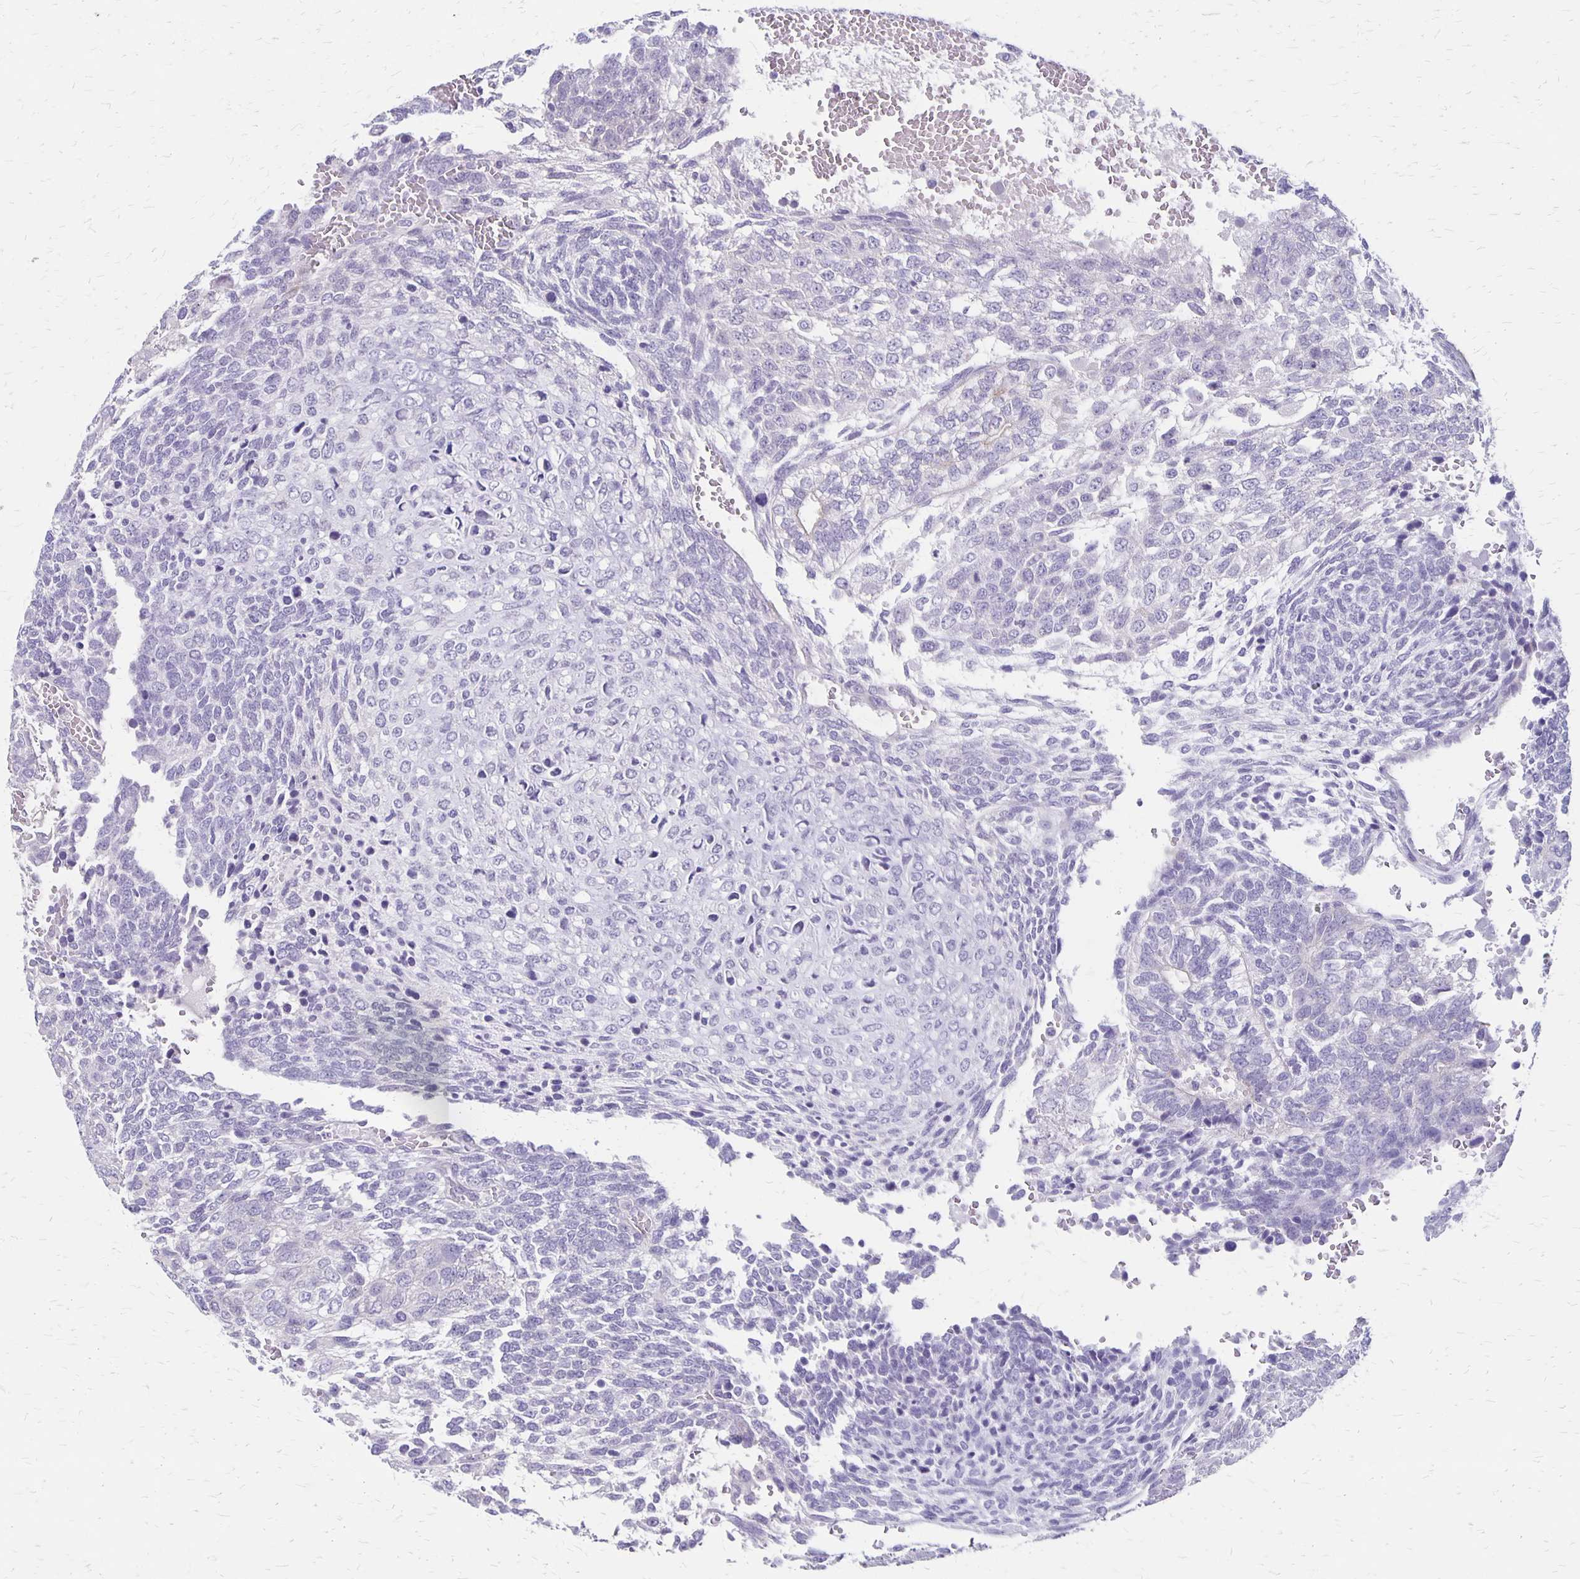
{"staining": {"intensity": "negative", "quantity": "none", "location": "none"}, "tissue": "testis cancer", "cell_type": "Tumor cells", "image_type": "cancer", "snomed": [{"axis": "morphology", "description": "Normal tissue, NOS"}, {"axis": "morphology", "description": "Carcinoma, Embryonal, NOS"}, {"axis": "topography", "description": "Testis"}, {"axis": "topography", "description": "Epididymis"}], "caption": "The image demonstrates no staining of tumor cells in testis embryonal carcinoma.", "gene": "HOMER1", "patient": {"sex": "male", "age": 23}}